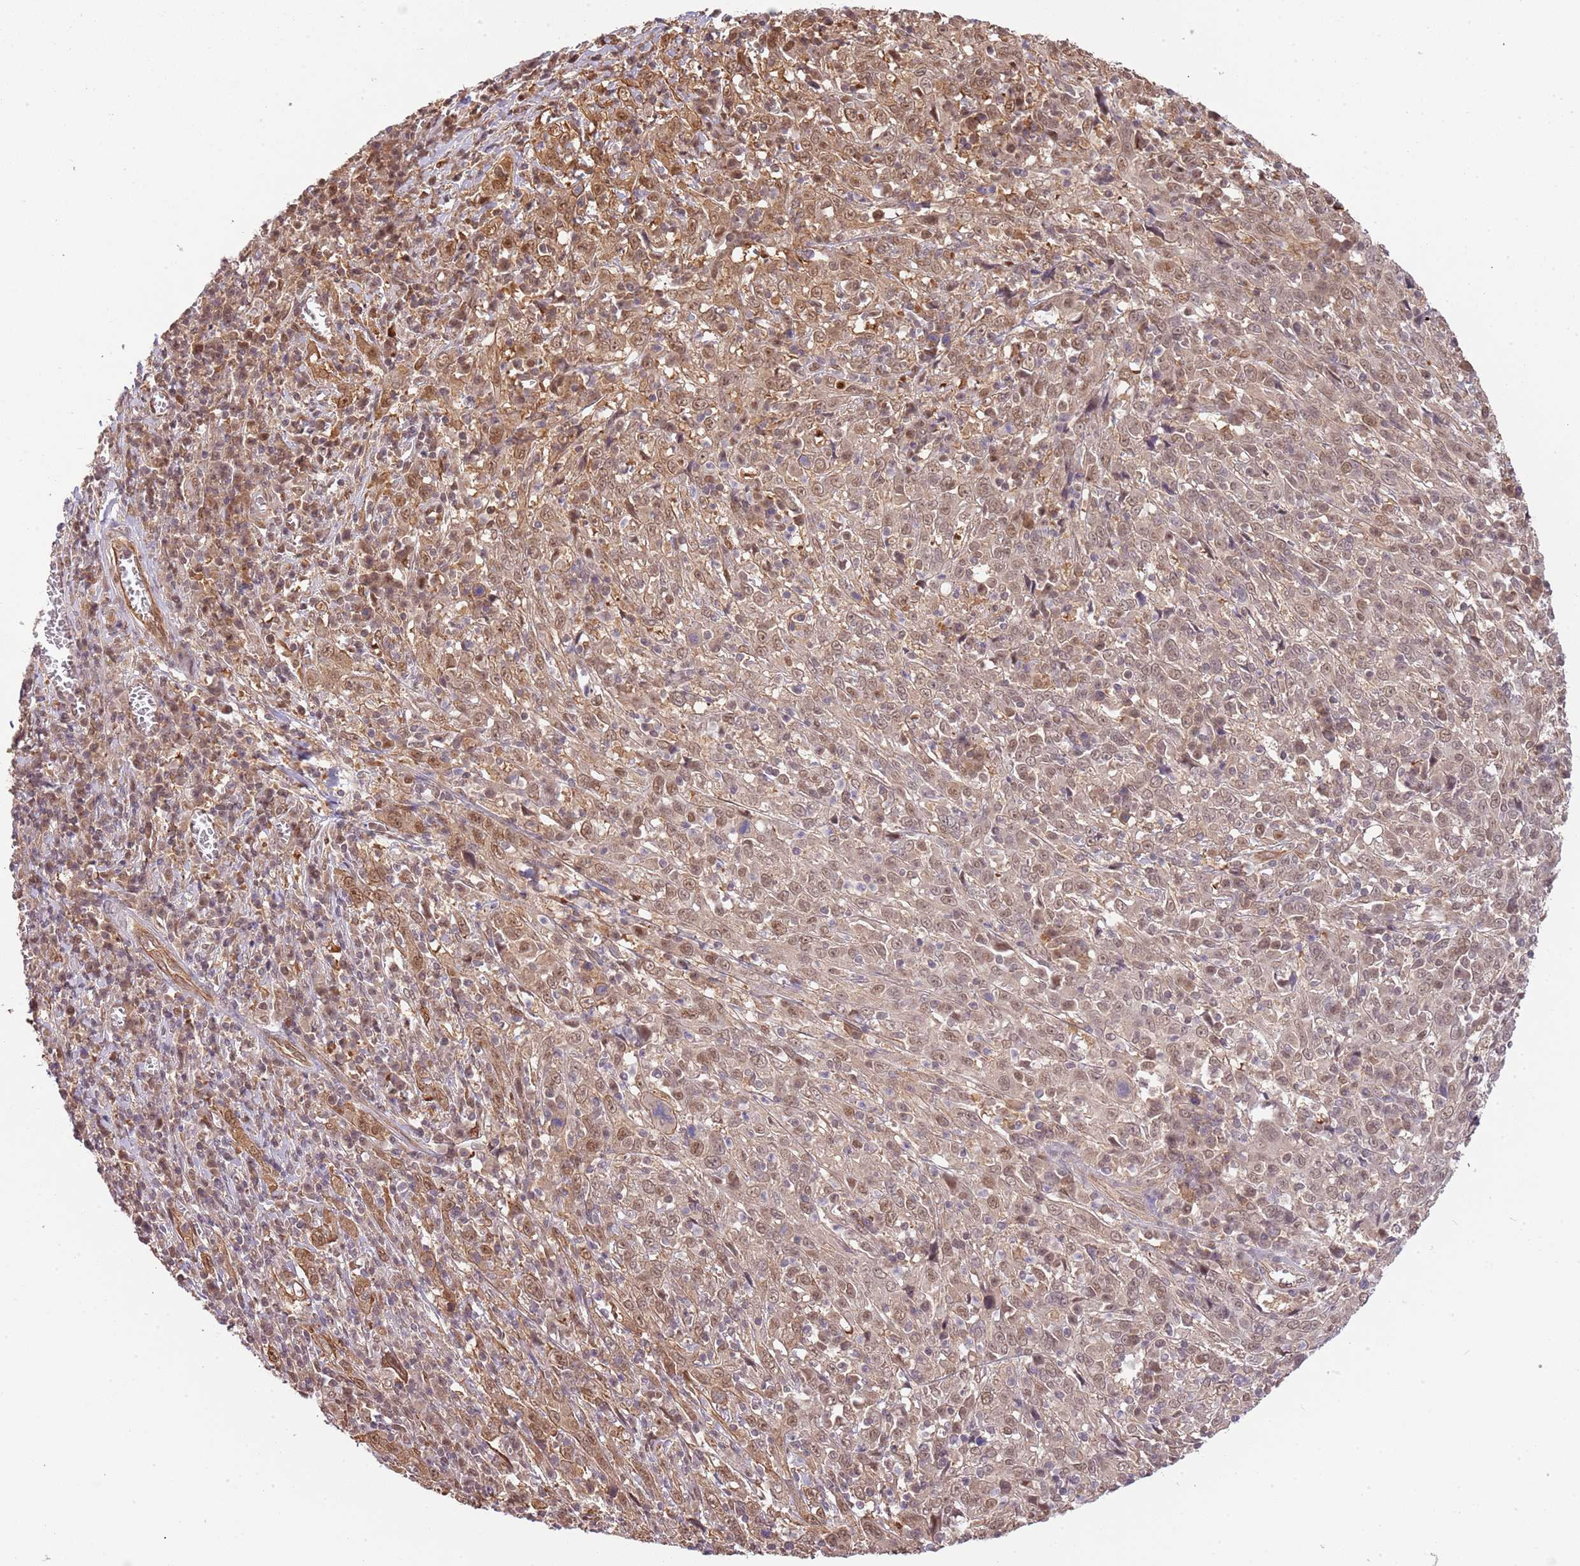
{"staining": {"intensity": "moderate", "quantity": ">75%", "location": "cytoplasmic/membranous,nuclear"}, "tissue": "cervical cancer", "cell_type": "Tumor cells", "image_type": "cancer", "snomed": [{"axis": "morphology", "description": "Squamous cell carcinoma, NOS"}, {"axis": "topography", "description": "Cervix"}], "caption": "Brown immunohistochemical staining in cervical squamous cell carcinoma demonstrates moderate cytoplasmic/membranous and nuclear expression in approximately >75% of tumor cells. (brown staining indicates protein expression, while blue staining denotes nuclei).", "gene": "PLSCR5", "patient": {"sex": "female", "age": 46}}